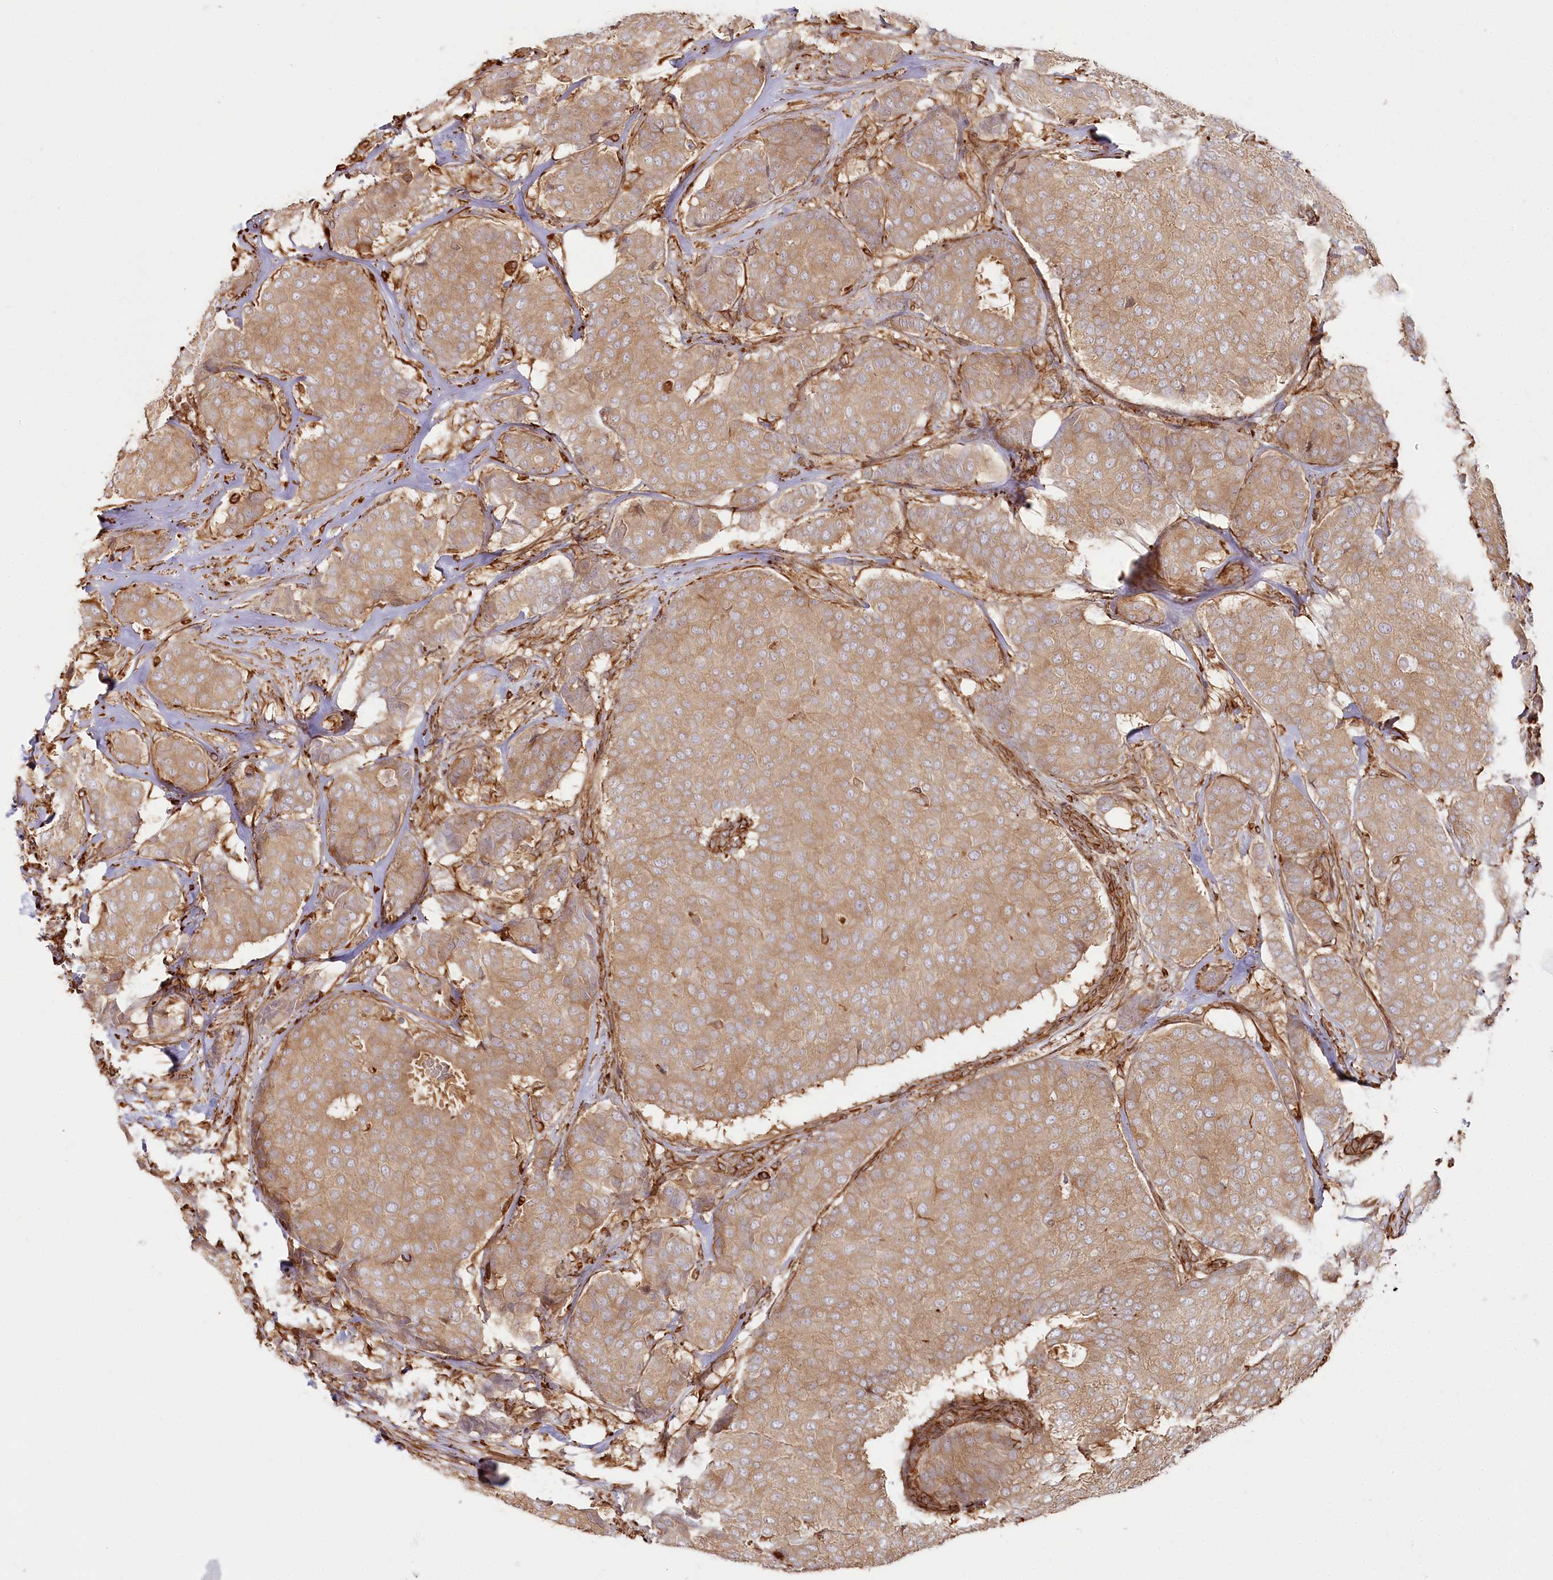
{"staining": {"intensity": "moderate", "quantity": ">75%", "location": "cytoplasmic/membranous"}, "tissue": "breast cancer", "cell_type": "Tumor cells", "image_type": "cancer", "snomed": [{"axis": "morphology", "description": "Duct carcinoma"}, {"axis": "topography", "description": "Breast"}], "caption": "The photomicrograph displays staining of breast cancer (intraductal carcinoma), revealing moderate cytoplasmic/membranous protein expression (brown color) within tumor cells.", "gene": "TTC1", "patient": {"sex": "female", "age": 75}}